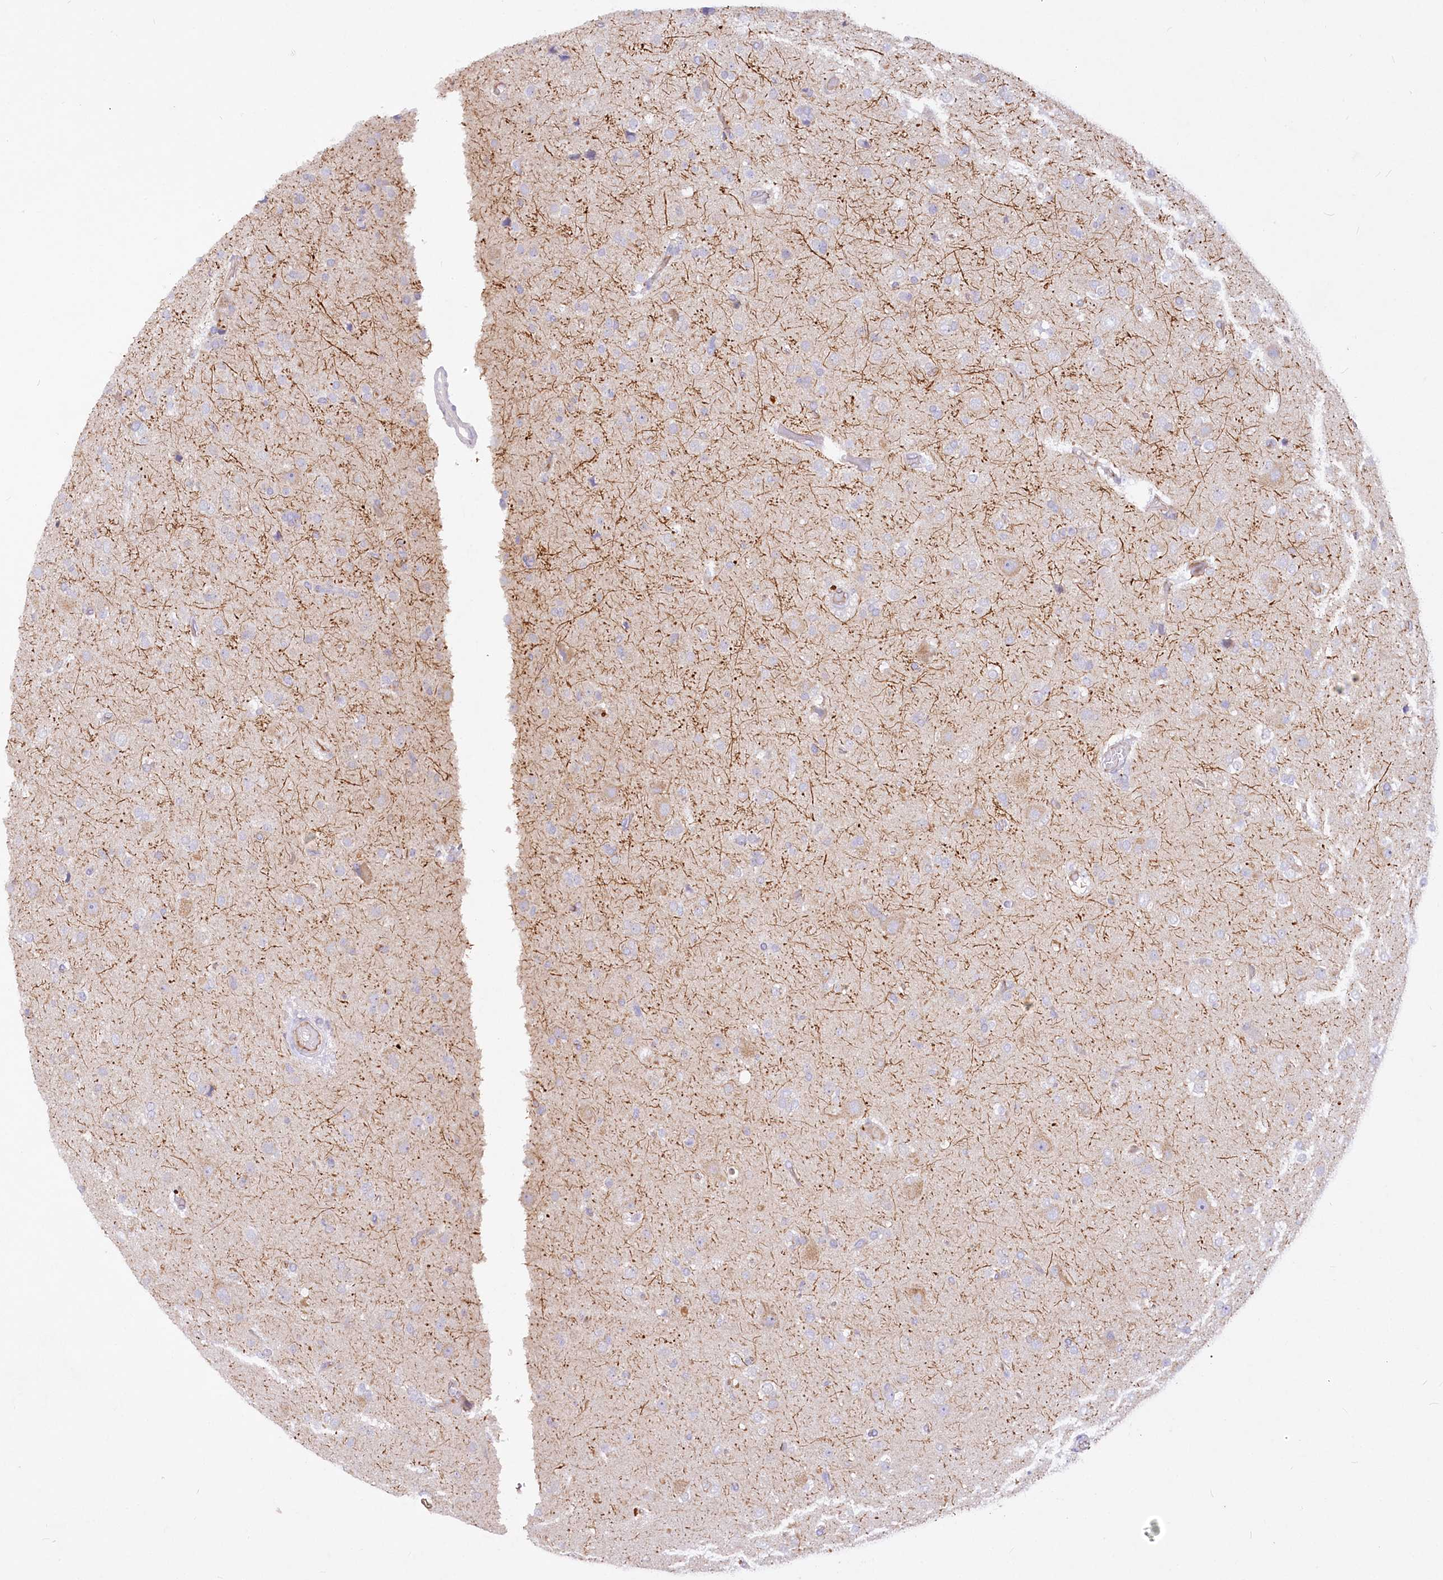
{"staining": {"intensity": "negative", "quantity": "none", "location": "none"}, "tissue": "glioma", "cell_type": "Tumor cells", "image_type": "cancer", "snomed": [{"axis": "morphology", "description": "Glioma, malignant, Low grade"}, {"axis": "topography", "description": "Brain"}], "caption": "Micrograph shows no protein staining in tumor cells of glioma tissue. Brightfield microscopy of immunohistochemistry (IHC) stained with DAB (brown) and hematoxylin (blue), captured at high magnification.", "gene": "EFHC2", "patient": {"sex": "male", "age": 65}}